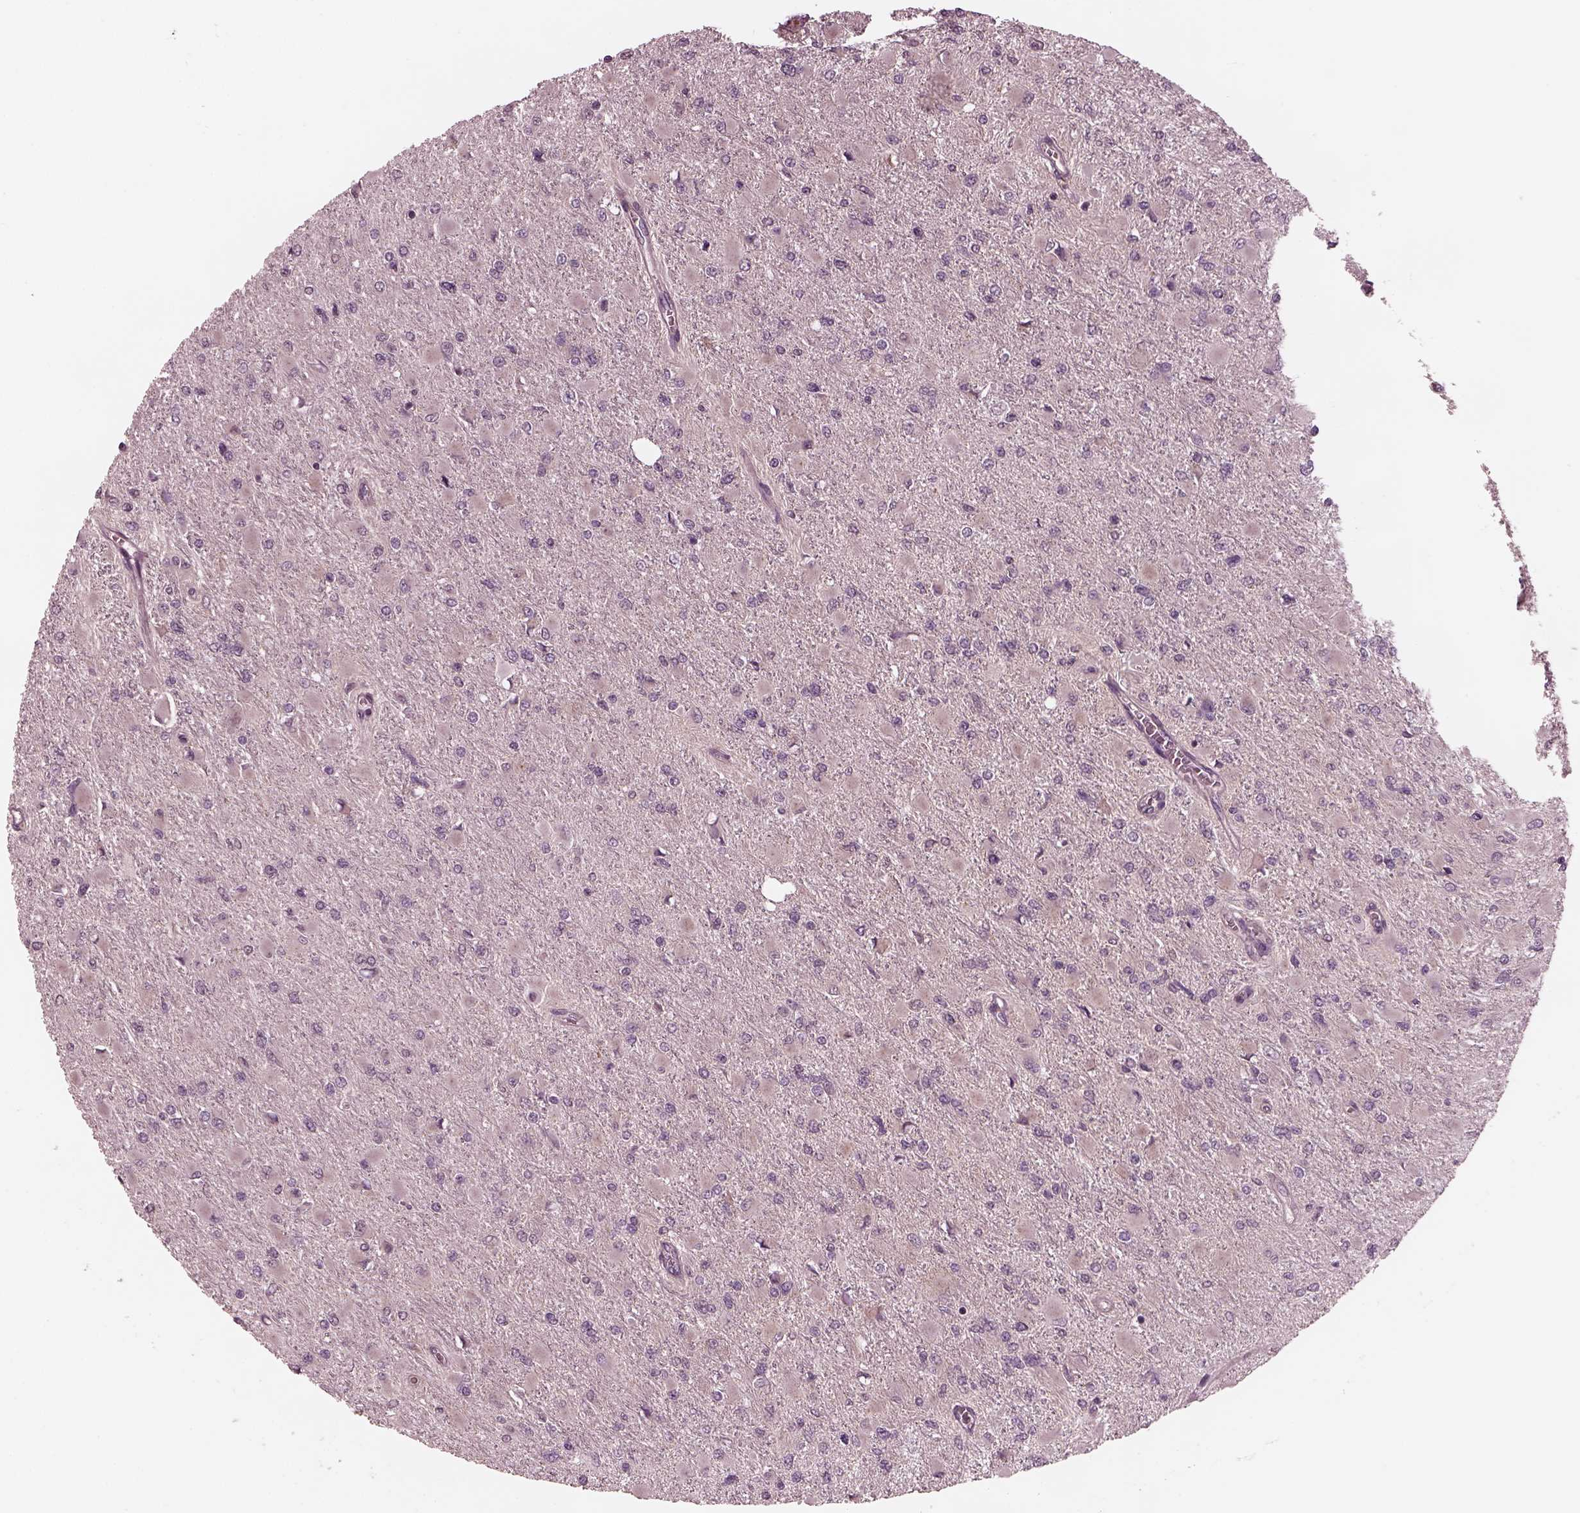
{"staining": {"intensity": "negative", "quantity": "none", "location": "none"}, "tissue": "glioma", "cell_type": "Tumor cells", "image_type": "cancer", "snomed": [{"axis": "morphology", "description": "Glioma, malignant, High grade"}, {"axis": "topography", "description": "Cerebral cortex"}], "caption": "A histopathology image of malignant high-grade glioma stained for a protein demonstrates no brown staining in tumor cells.", "gene": "TUBG1", "patient": {"sex": "female", "age": 36}}